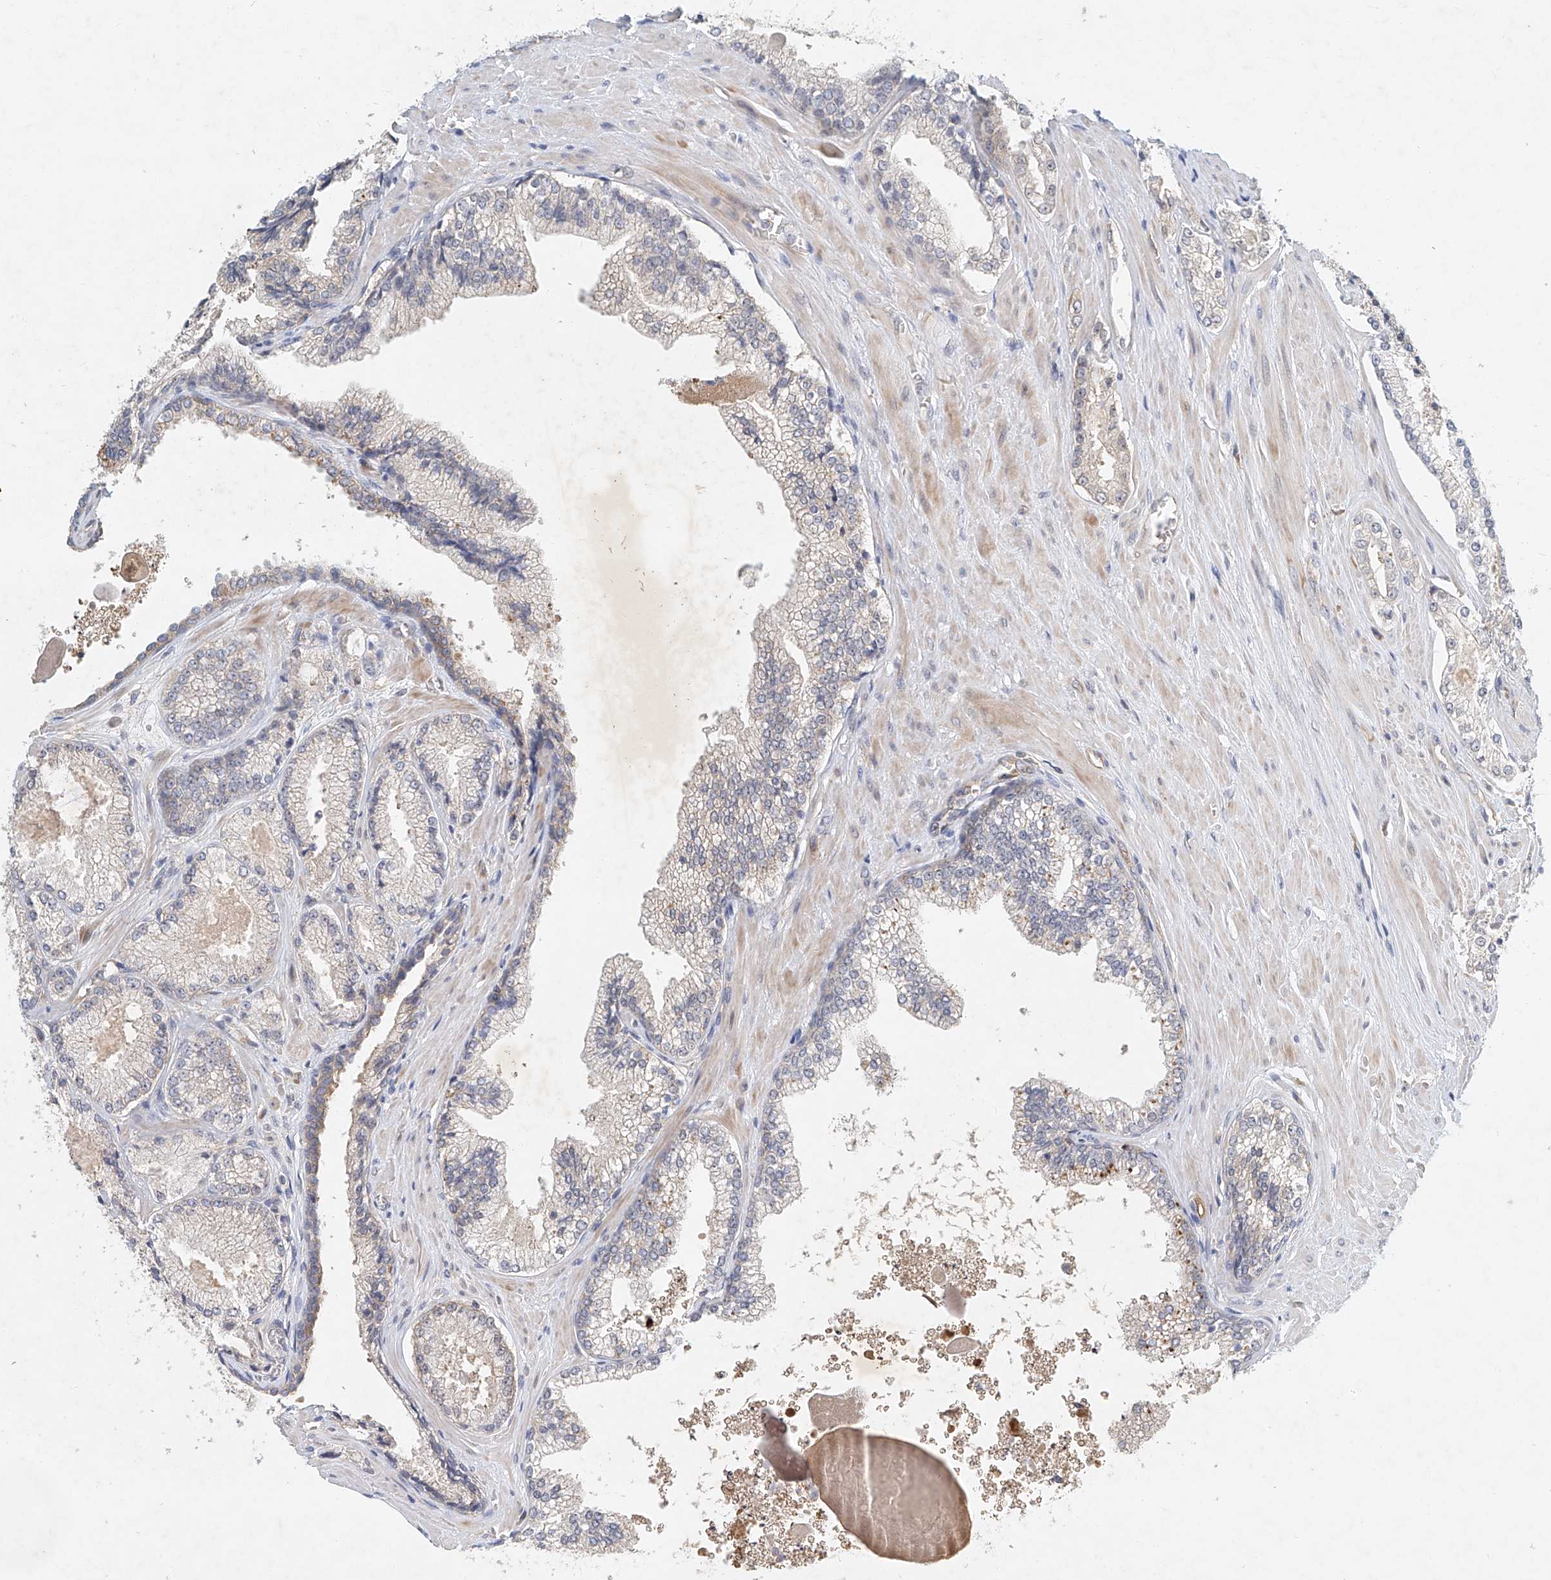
{"staining": {"intensity": "negative", "quantity": "none", "location": "none"}, "tissue": "prostate cancer", "cell_type": "Tumor cells", "image_type": "cancer", "snomed": [{"axis": "morphology", "description": "Adenocarcinoma, High grade"}, {"axis": "topography", "description": "Prostate"}], "caption": "Prostate cancer (adenocarcinoma (high-grade)) was stained to show a protein in brown. There is no significant staining in tumor cells.", "gene": "CARMIL1", "patient": {"sex": "male", "age": 73}}